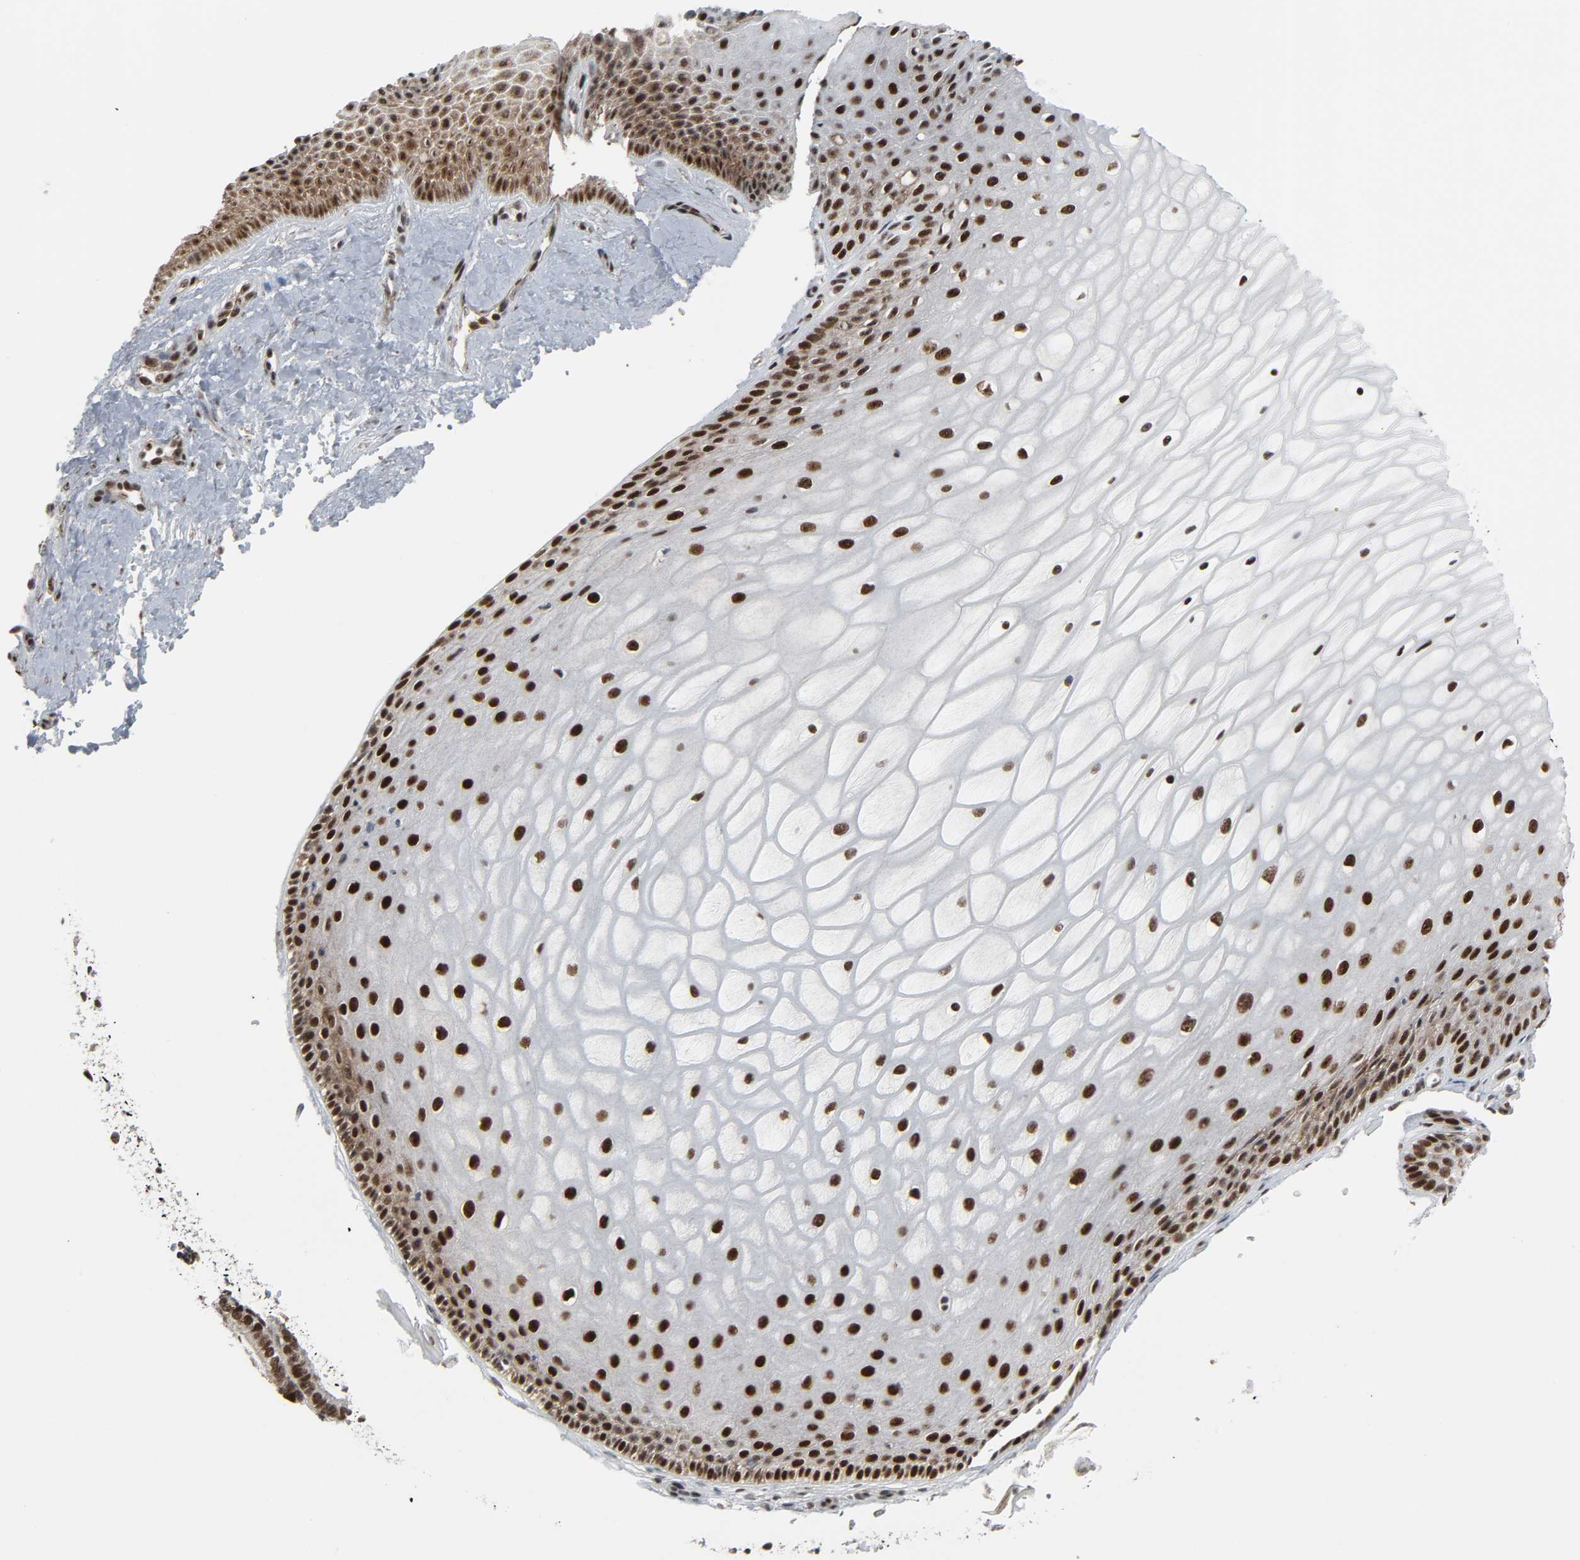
{"staining": {"intensity": "strong", "quantity": ">75%", "location": "nuclear"}, "tissue": "cervix", "cell_type": "Glandular cells", "image_type": "normal", "snomed": [{"axis": "morphology", "description": "Normal tissue, NOS"}, {"axis": "topography", "description": "Cervix"}], "caption": "Protein staining shows strong nuclear positivity in approximately >75% of glandular cells in benign cervix.", "gene": "CDK7", "patient": {"sex": "female", "age": 55}}